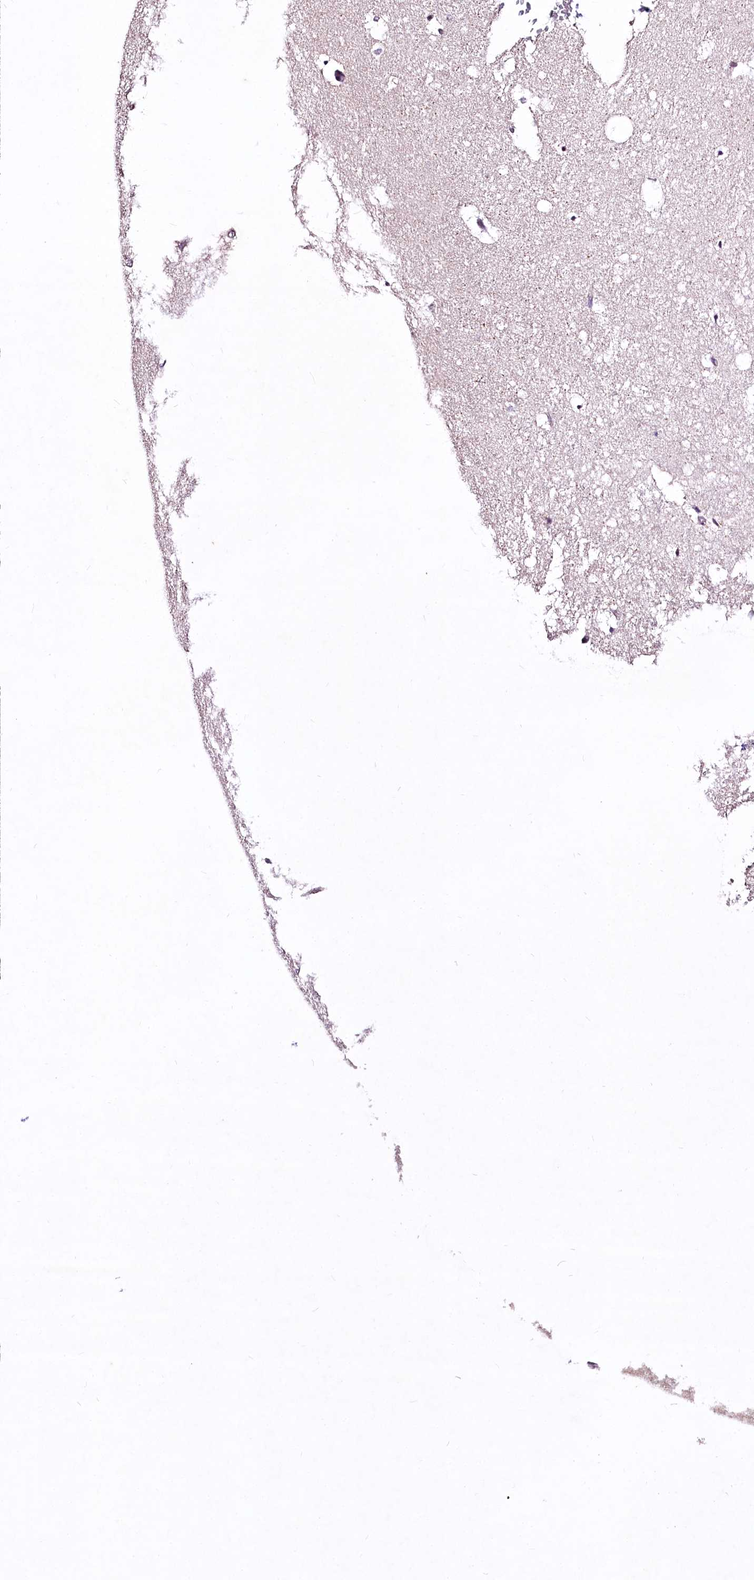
{"staining": {"intensity": "negative", "quantity": "none", "location": "none"}, "tissue": "hippocampus", "cell_type": "Glial cells", "image_type": "normal", "snomed": [{"axis": "morphology", "description": "Normal tissue, NOS"}, {"axis": "topography", "description": "Hippocampus"}], "caption": "The image reveals no significant staining in glial cells of hippocampus.", "gene": "ENPP1", "patient": {"sex": "female", "age": 52}}